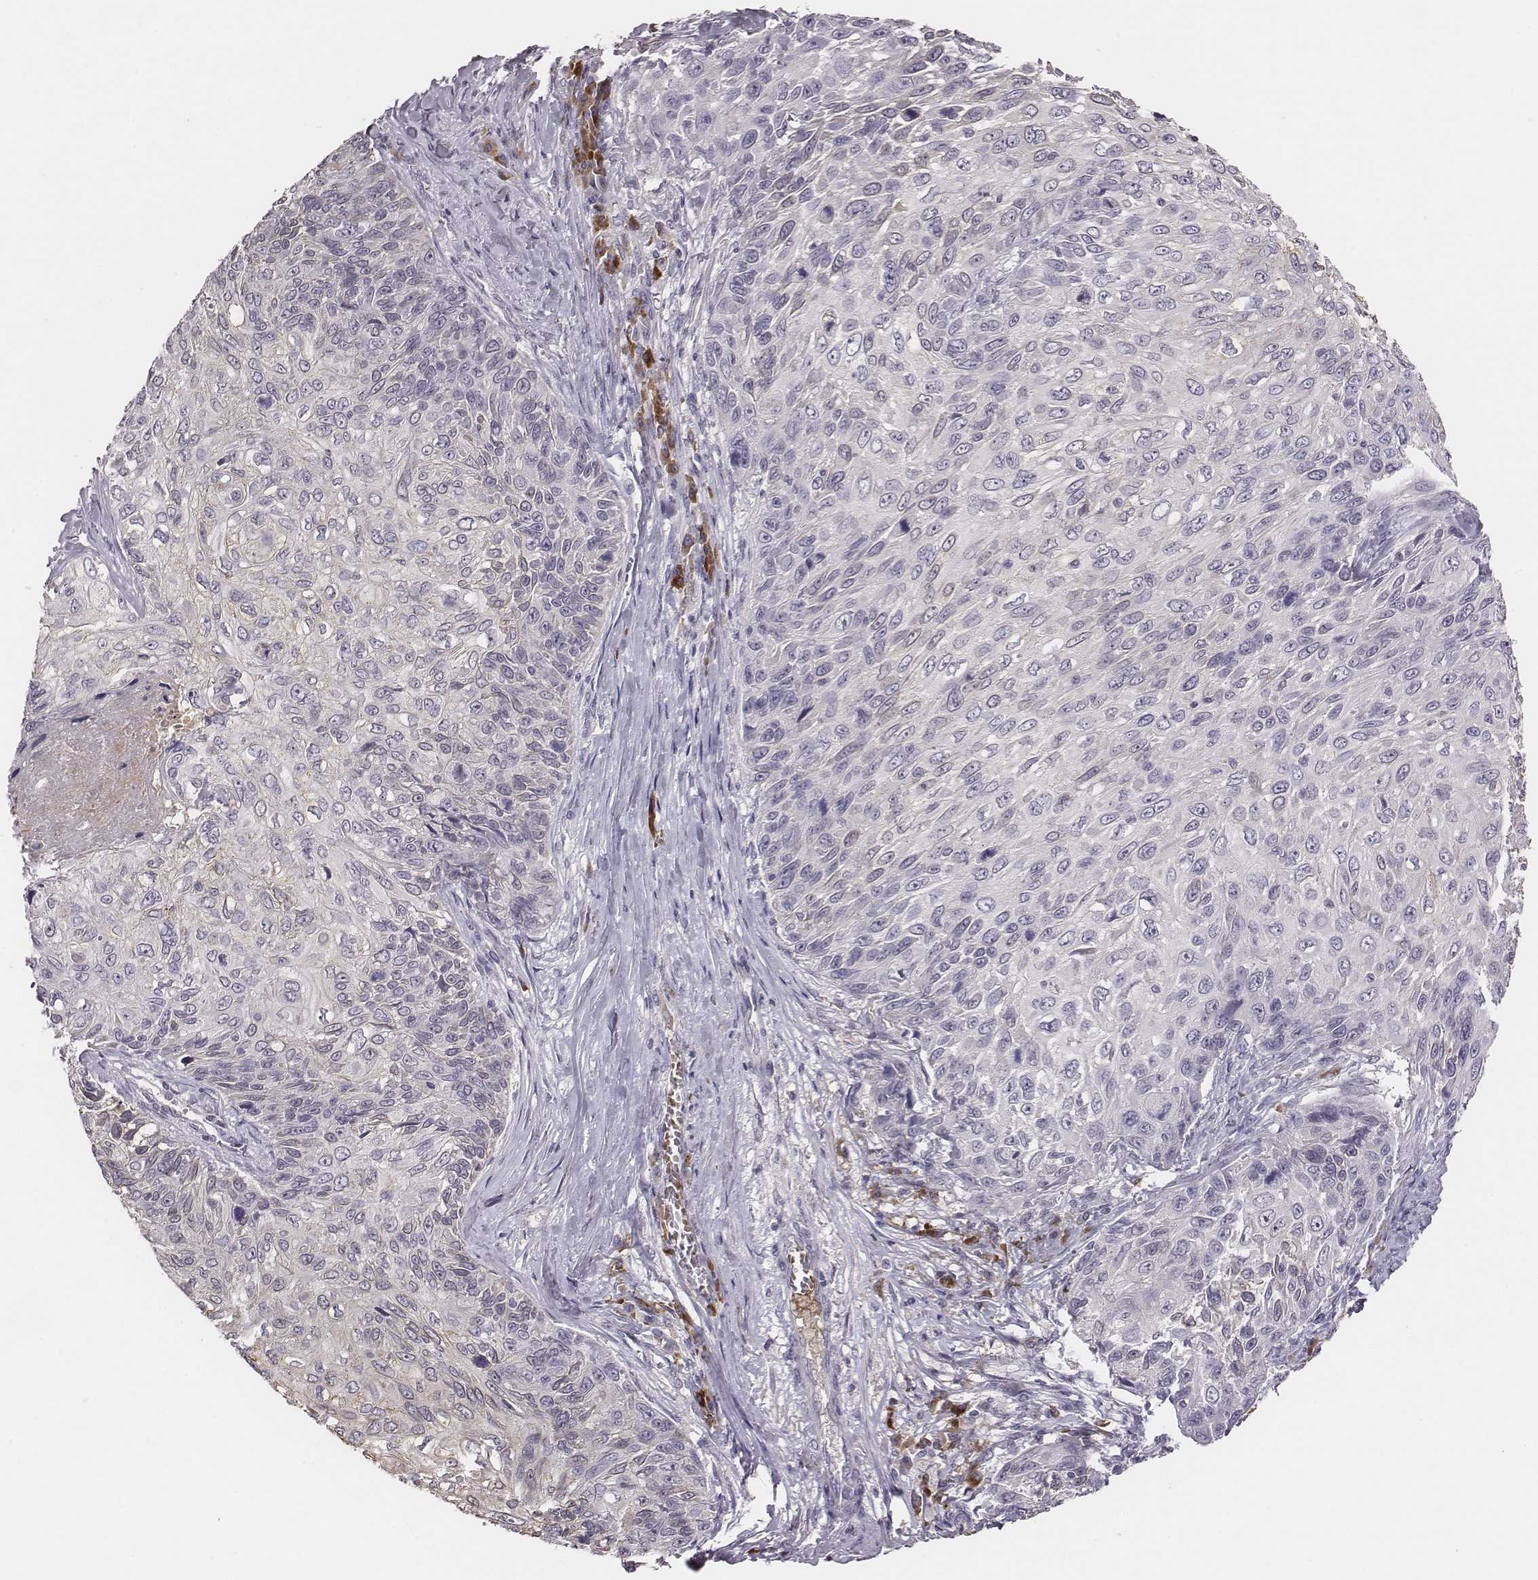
{"staining": {"intensity": "negative", "quantity": "none", "location": "none"}, "tissue": "skin cancer", "cell_type": "Tumor cells", "image_type": "cancer", "snomed": [{"axis": "morphology", "description": "Squamous cell carcinoma, NOS"}, {"axis": "topography", "description": "Skin"}], "caption": "Immunohistochemistry (IHC) image of neoplastic tissue: skin squamous cell carcinoma stained with DAB reveals no significant protein positivity in tumor cells. The staining was performed using DAB to visualize the protein expression in brown, while the nuclei were stained in blue with hematoxylin (Magnification: 20x).", "gene": "SLC22A6", "patient": {"sex": "male", "age": 92}}